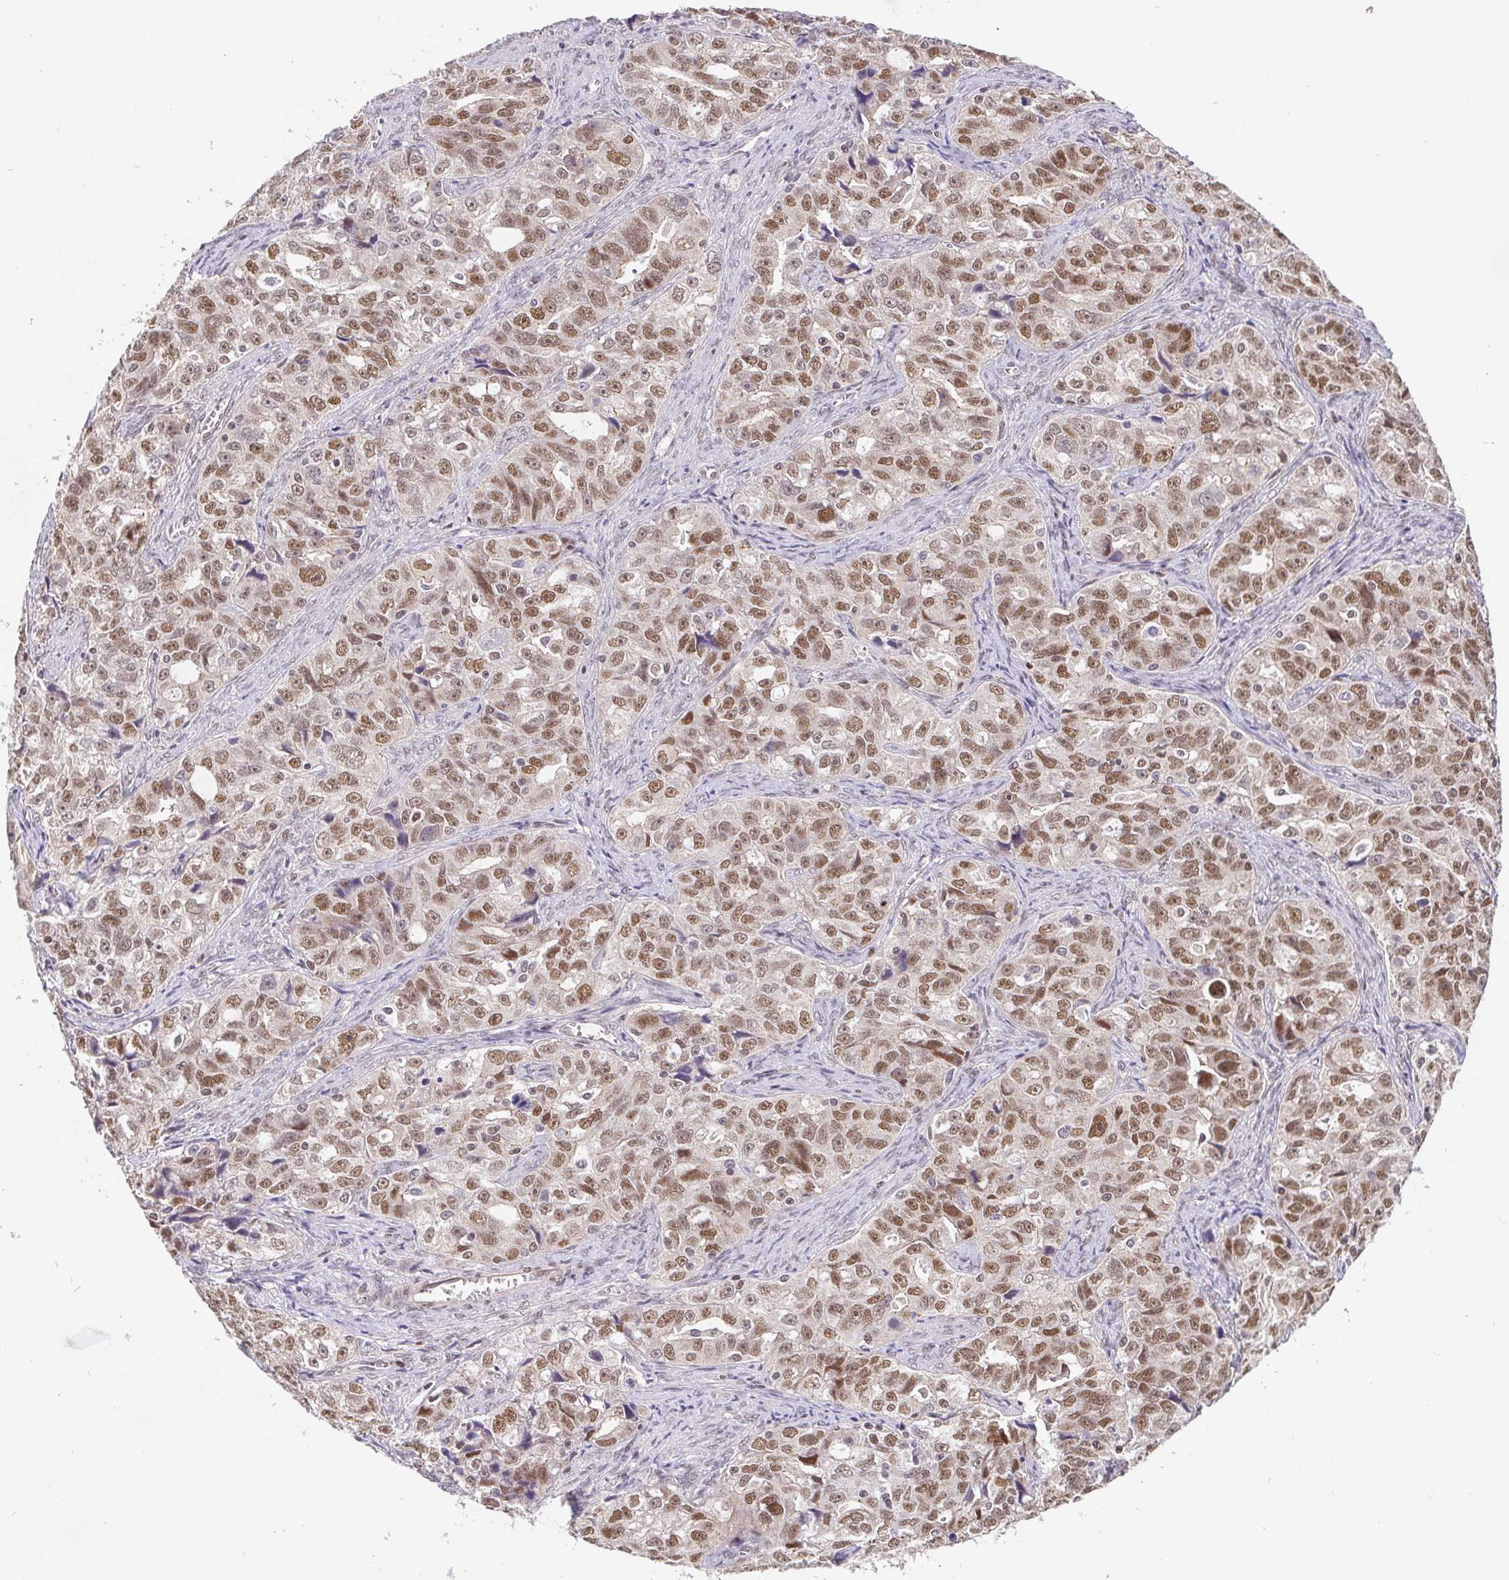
{"staining": {"intensity": "moderate", "quantity": ">75%", "location": "nuclear"}, "tissue": "ovarian cancer", "cell_type": "Tumor cells", "image_type": "cancer", "snomed": [{"axis": "morphology", "description": "Cystadenocarcinoma, serous, NOS"}, {"axis": "topography", "description": "Ovary"}], "caption": "The immunohistochemical stain shows moderate nuclear staining in tumor cells of ovarian cancer (serous cystadenocarcinoma) tissue.", "gene": "POU2F1", "patient": {"sex": "female", "age": 51}}